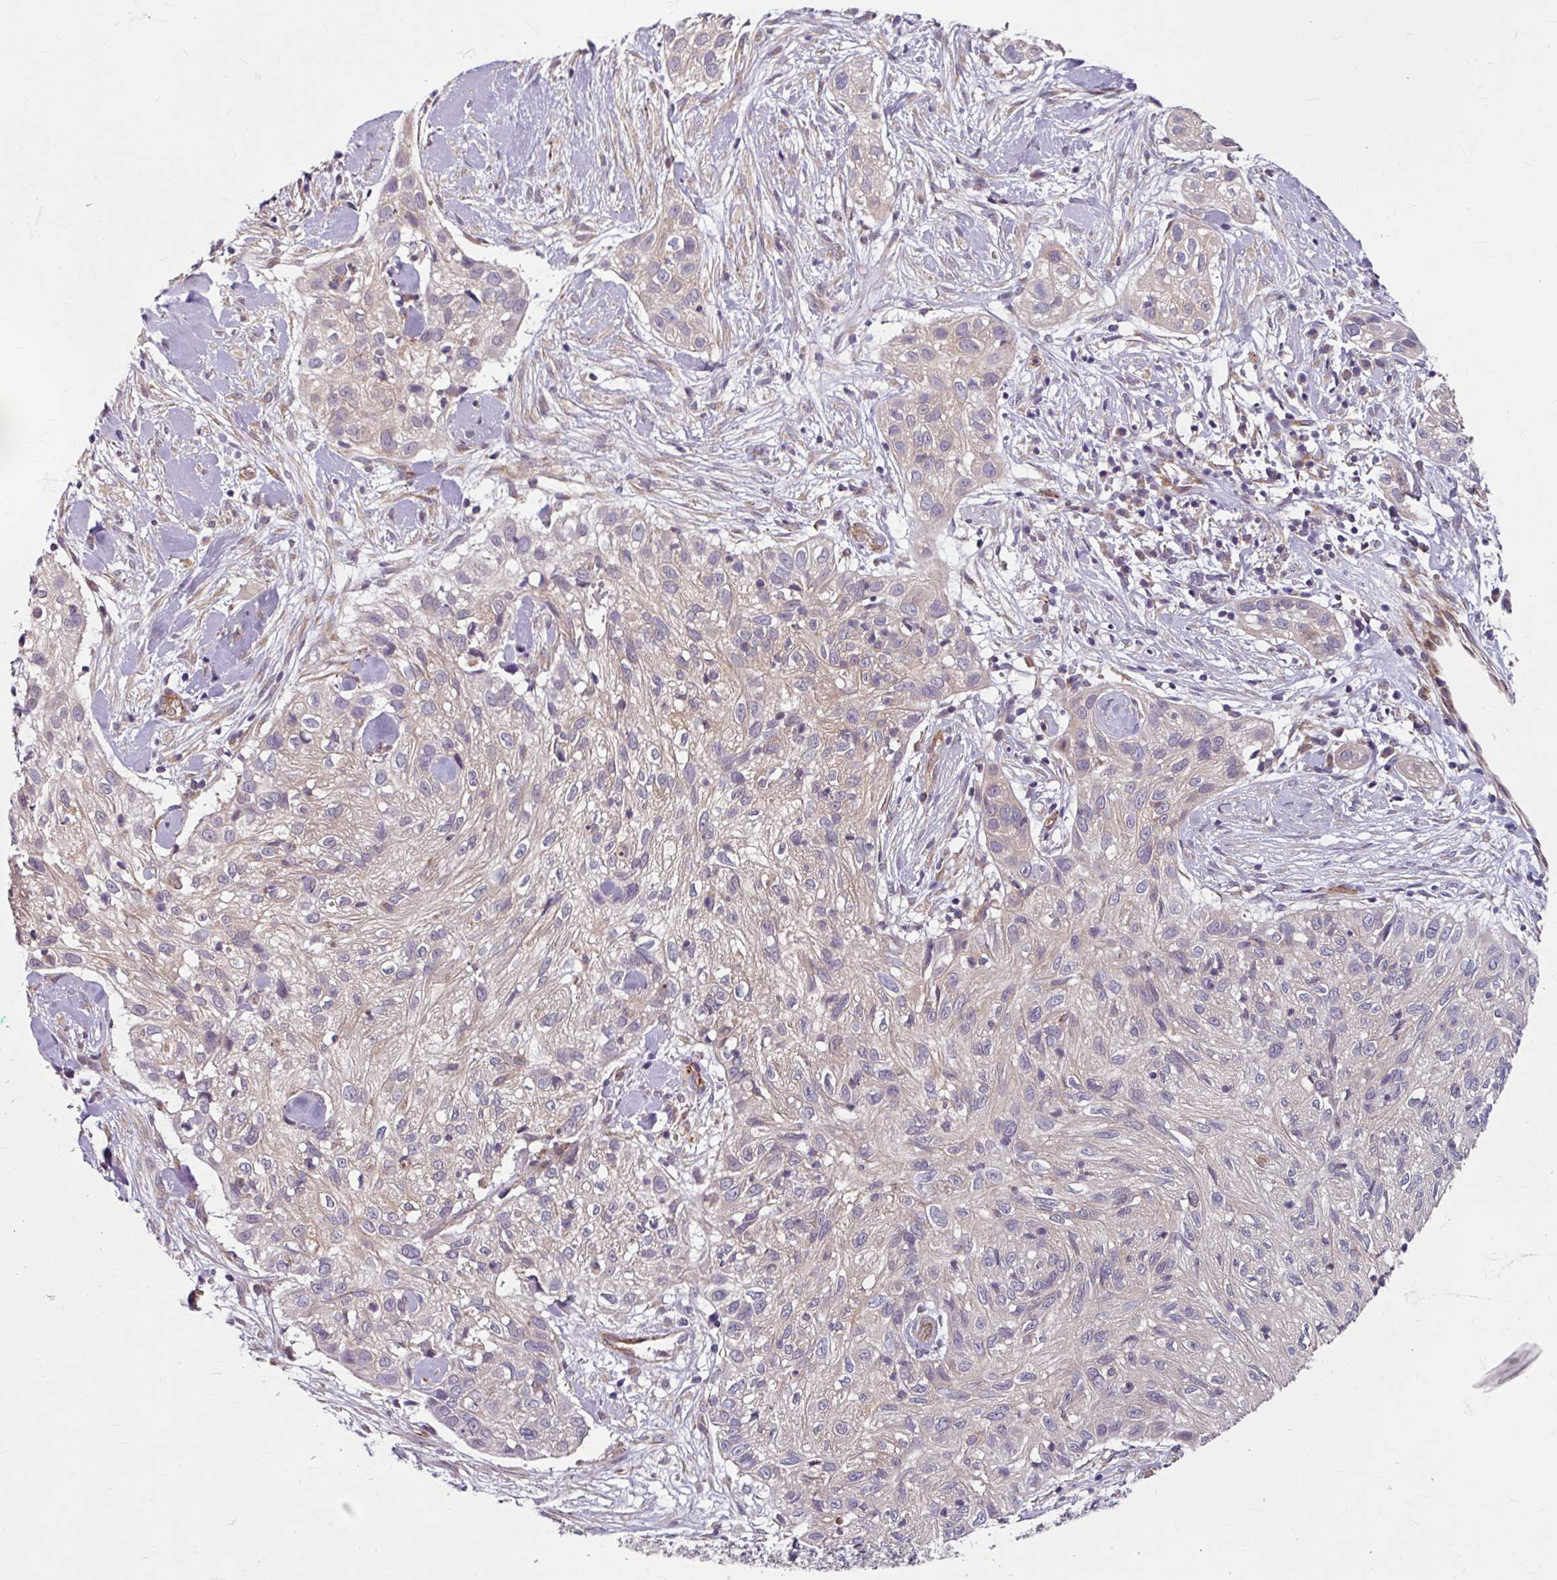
{"staining": {"intensity": "negative", "quantity": "none", "location": "none"}, "tissue": "skin cancer", "cell_type": "Tumor cells", "image_type": "cancer", "snomed": [{"axis": "morphology", "description": "Squamous cell carcinoma, NOS"}, {"axis": "topography", "description": "Skin"}], "caption": "Tumor cells are negative for protein expression in human squamous cell carcinoma (skin).", "gene": "DAAM2", "patient": {"sex": "male", "age": 82}}